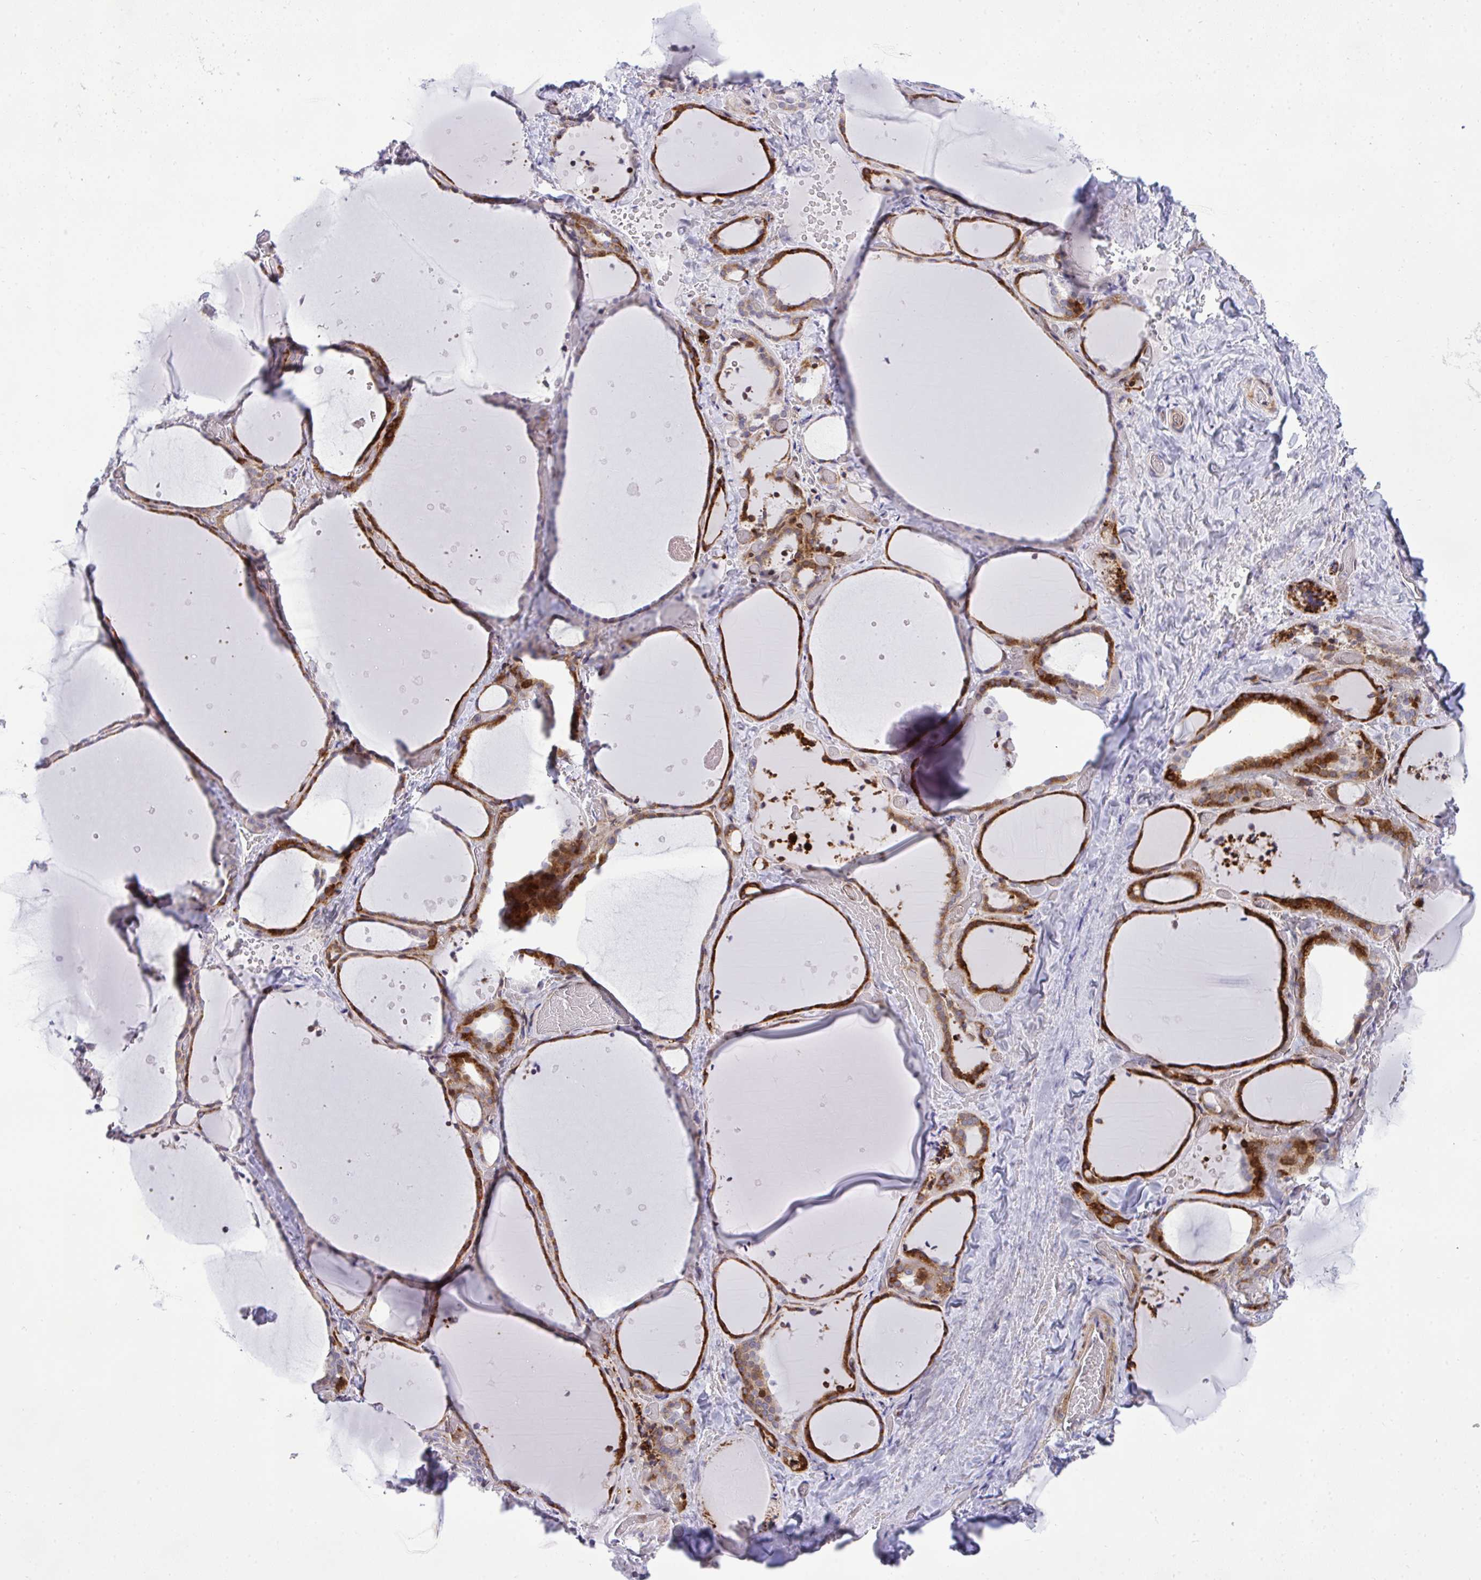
{"staining": {"intensity": "strong", "quantity": ">75%", "location": "cytoplasmic/membranous"}, "tissue": "thyroid gland", "cell_type": "Glandular cells", "image_type": "normal", "snomed": [{"axis": "morphology", "description": "Normal tissue, NOS"}, {"axis": "topography", "description": "Thyroid gland"}], "caption": "Human thyroid gland stained for a protein (brown) exhibits strong cytoplasmic/membranous positive positivity in approximately >75% of glandular cells.", "gene": "CASTOR2", "patient": {"sex": "female", "age": 36}}